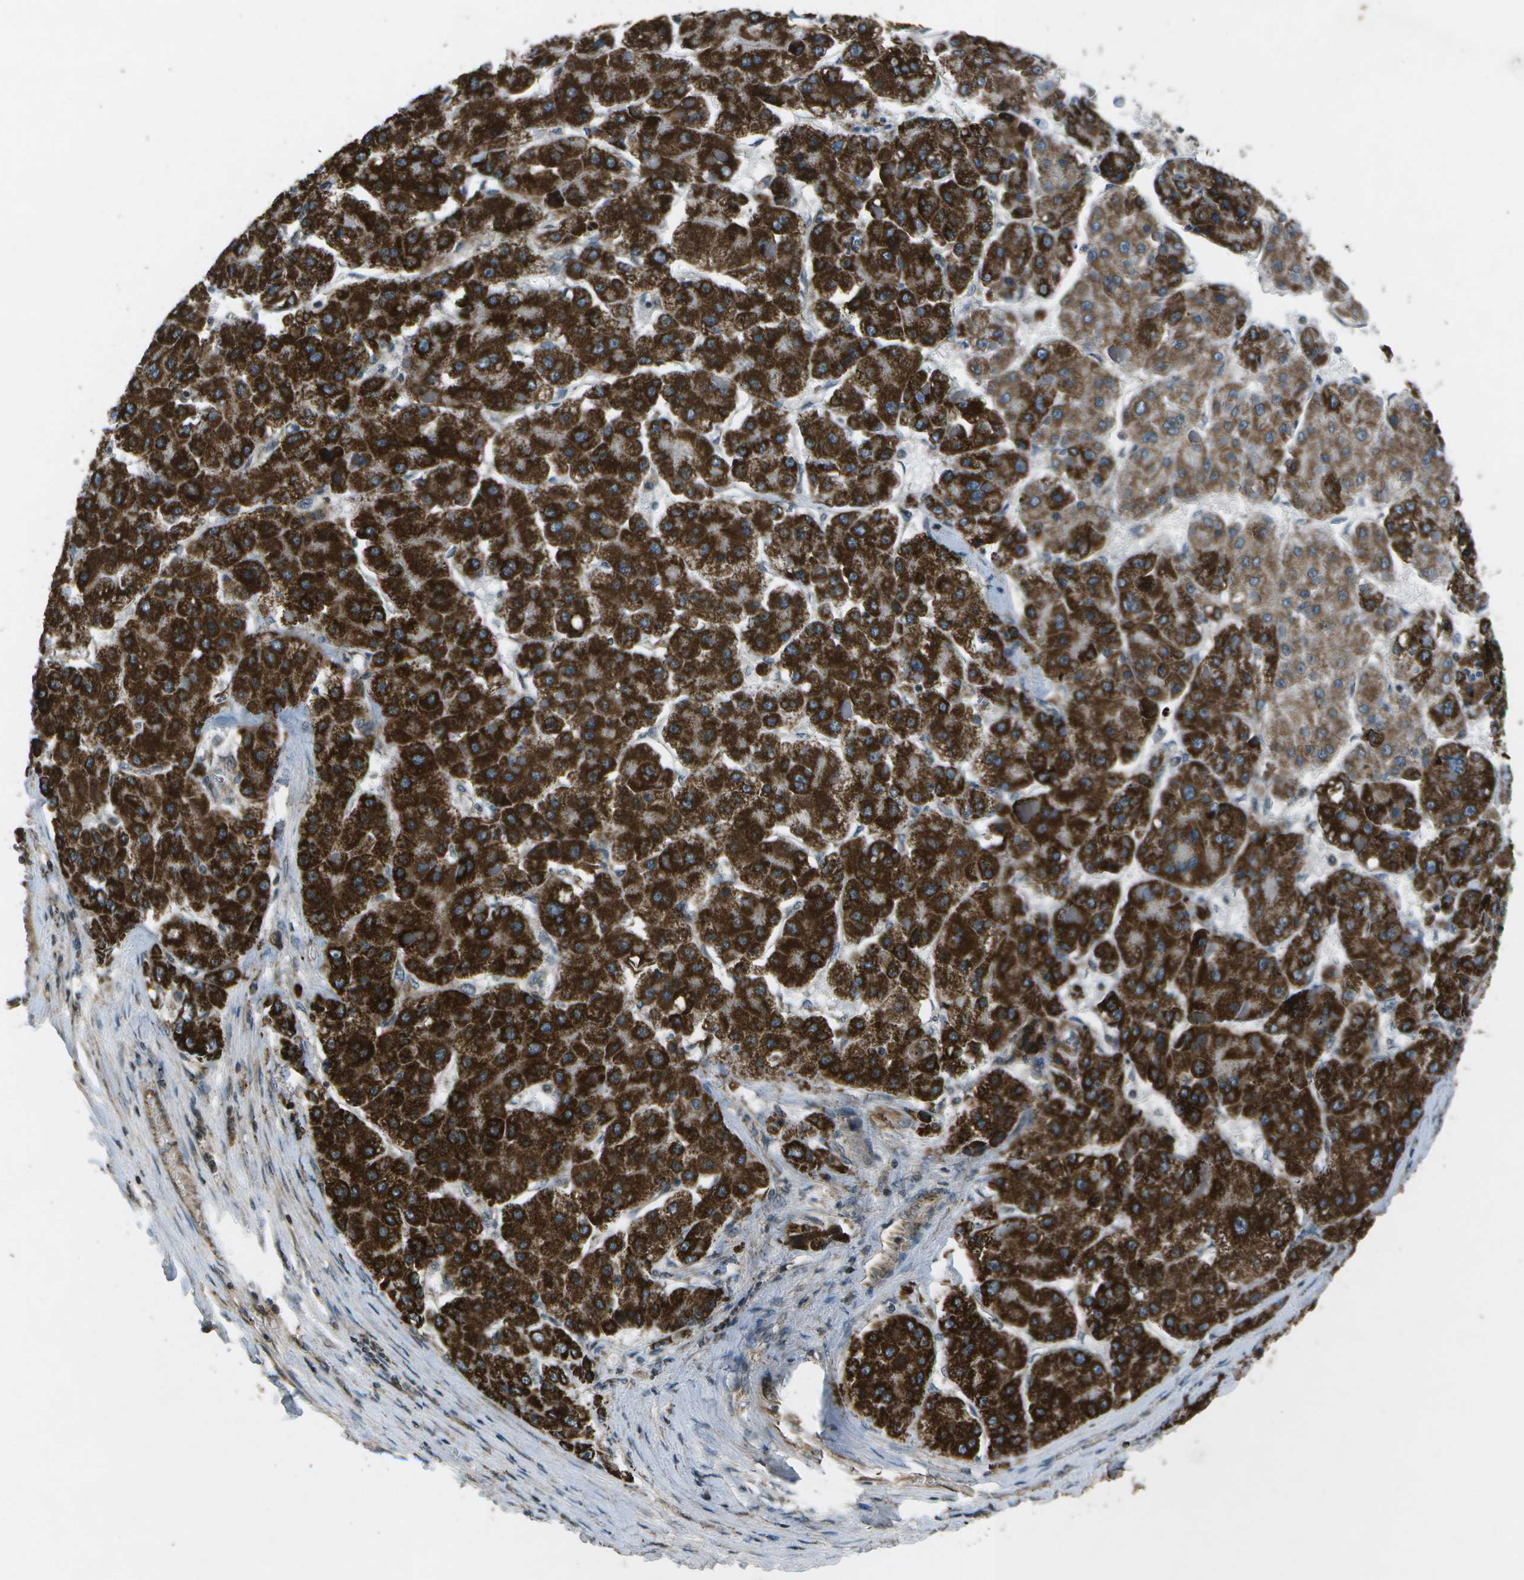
{"staining": {"intensity": "strong", "quantity": ">75%", "location": "cytoplasmic/membranous"}, "tissue": "liver cancer", "cell_type": "Tumor cells", "image_type": "cancer", "snomed": [{"axis": "morphology", "description": "Carcinoma, Hepatocellular, NOS"}, {"axis": "topography", "description": "Liver"}], "caption": "Liver cancer (hepatocellular carcinoma) was stained to show a protein in brown. There is high levels of strong cytoplasmic/membranous positivity in approximately >75% of tumor cells.", "gene": "EIF2AK1", "patient": {"sex": "female", "age": 73}}